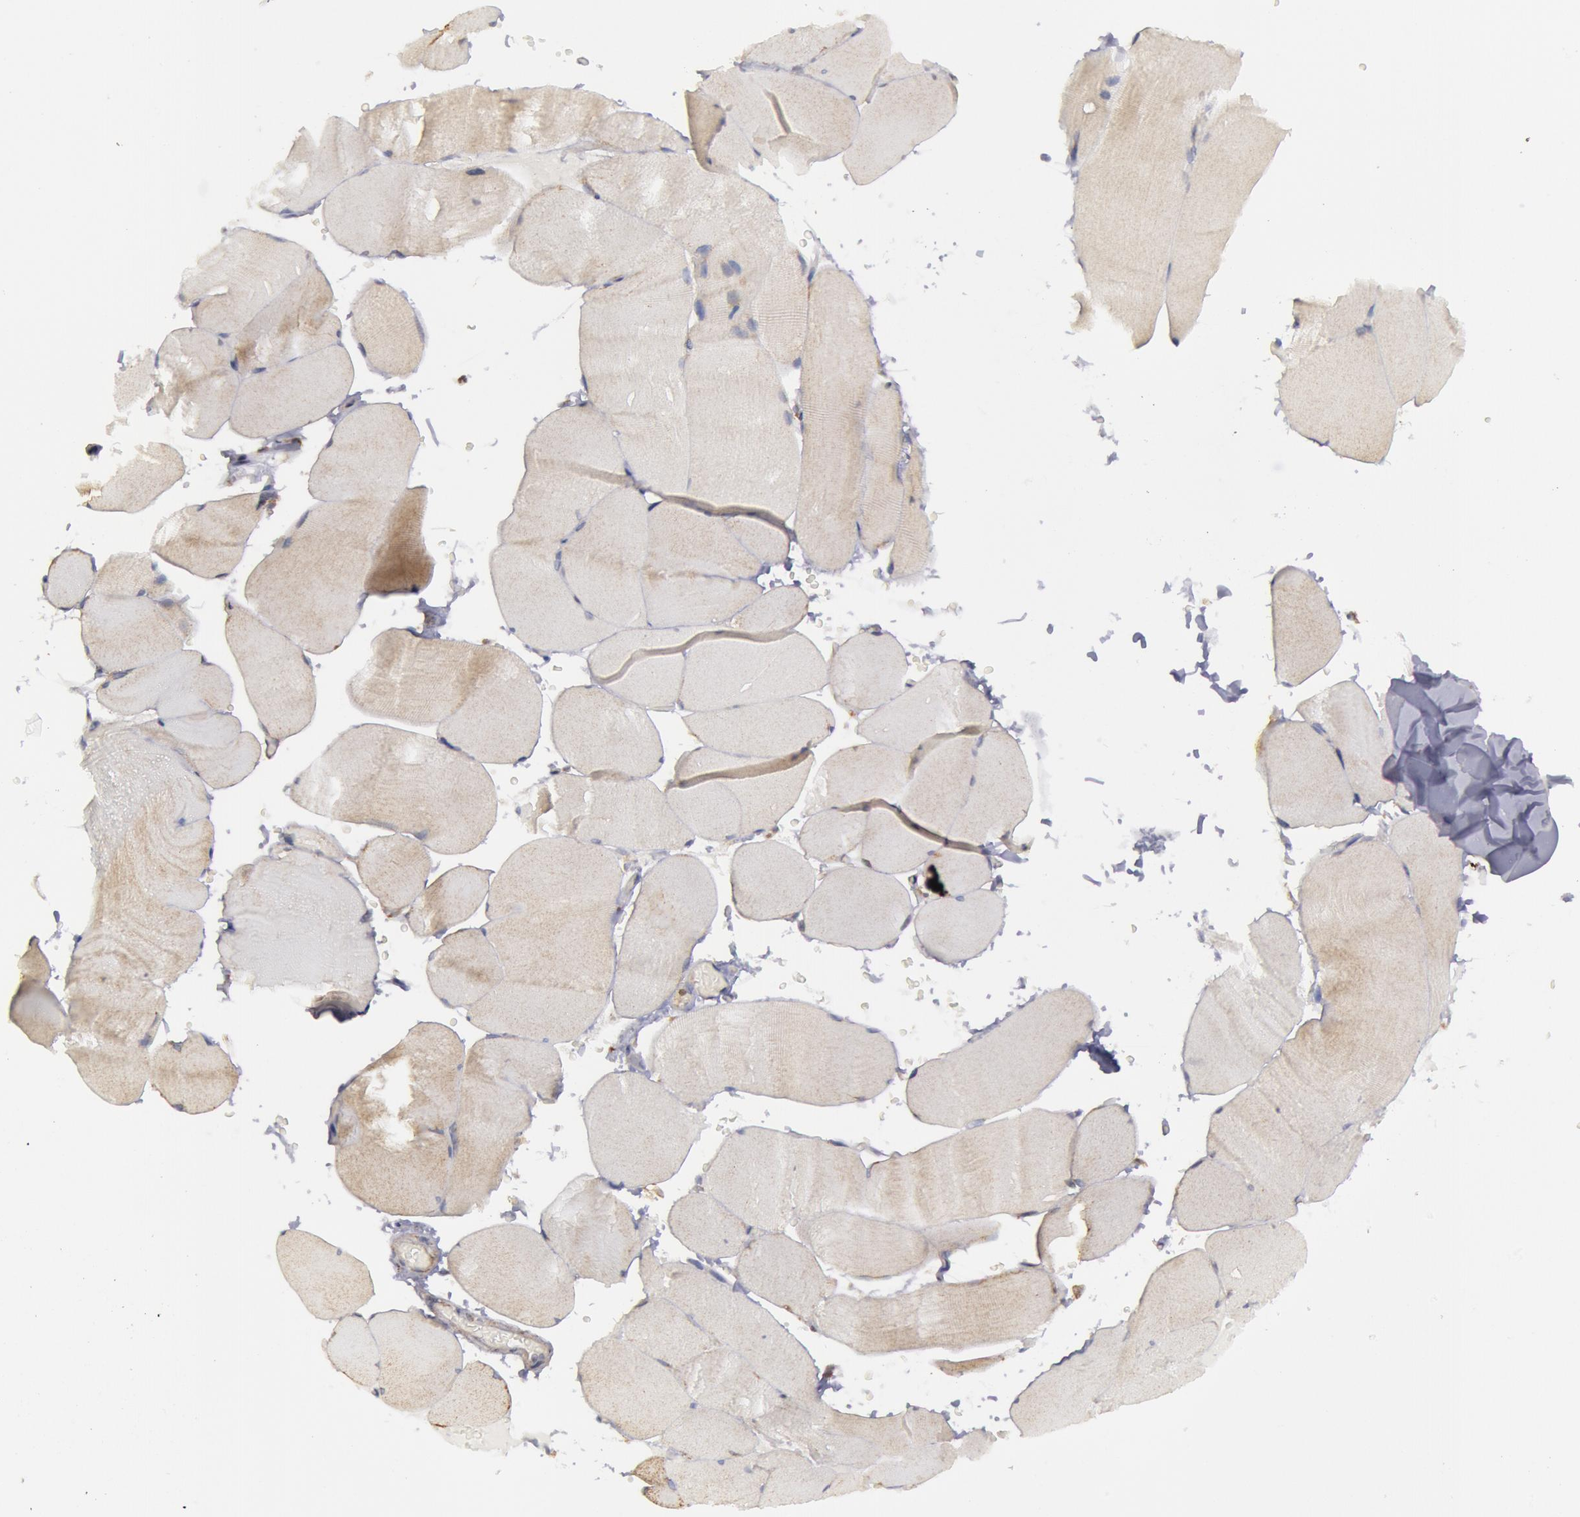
{"staining": {"intensity": "weak", "quantity": "25%-75%", "location": "cytoplasmic/membranous"}, "tissue": "skeletal muscle", "cell_type": "Myocytes", "image_type": "normal", "snomed": [{"axis": "morphology", "description": "Normal tissue, NOS"}, {"axis": "topography", "description": "Skeletal muscle"}], "caption": "Weak cytoplasmic/membranous expression is appreciated in approximately 25%-75% of myocytes in unremarkable skeletal muscle.", "gene": "ERBB2", "patient": {"sex": "male", "age": 71}}